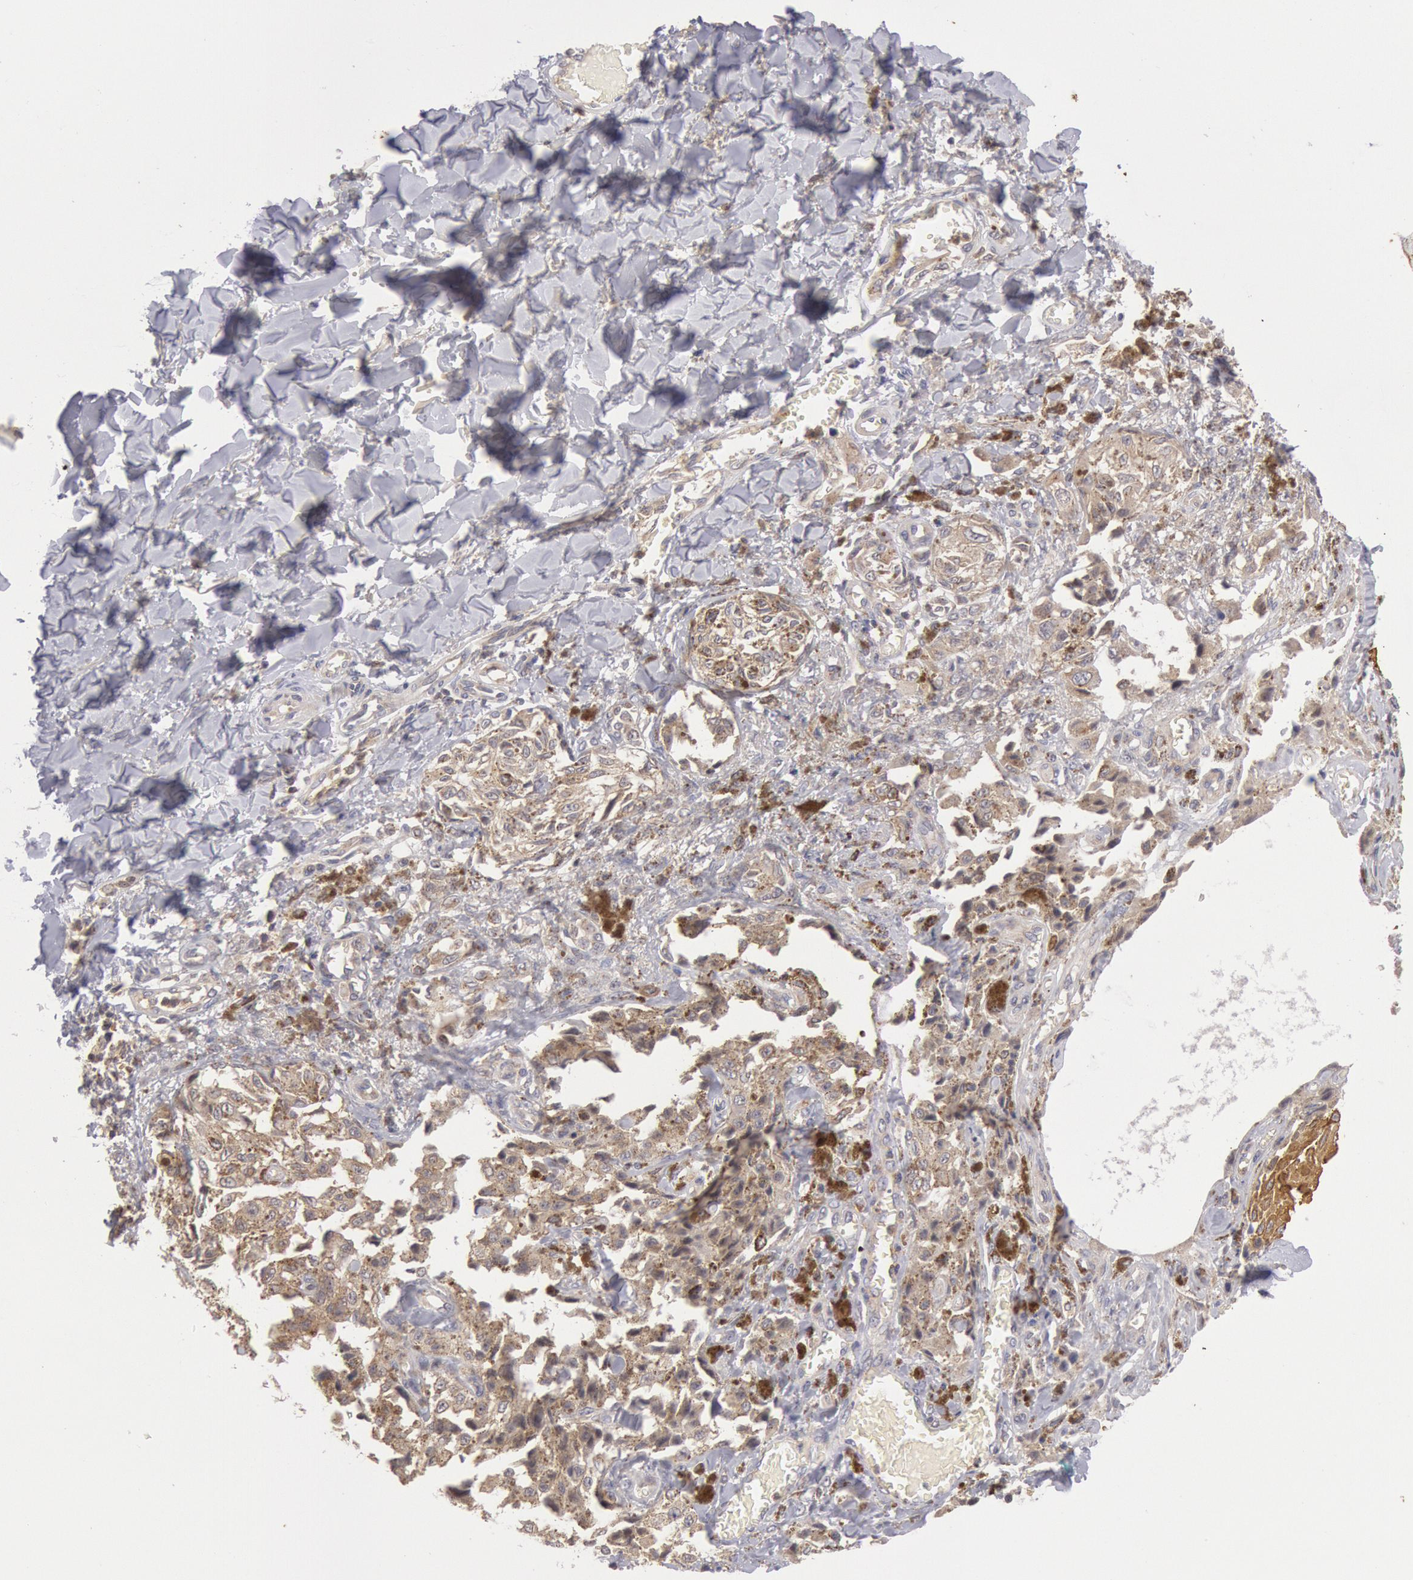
{"staining": {"intensity": "moderate", "quantity": ">75%", "location": "cytoplasmic/membranous"}, "tissue": "melanoma", "cell_type": "Tumor cells", "image_type": "cancer", "snomed": [{"axis": "morphology", "description": "Malignant melanoma, NOS"}, {"axis": "topography", "description": "Skin"}], "caption": "This micrograph reveals IHC staining of human malignant melanoma, with medium moderate cytoplasmic/membranous staining in approximately >75% of tumor cells.", "gene": "PLA2G6", "patient": {"sex": "female", "age": 82}}